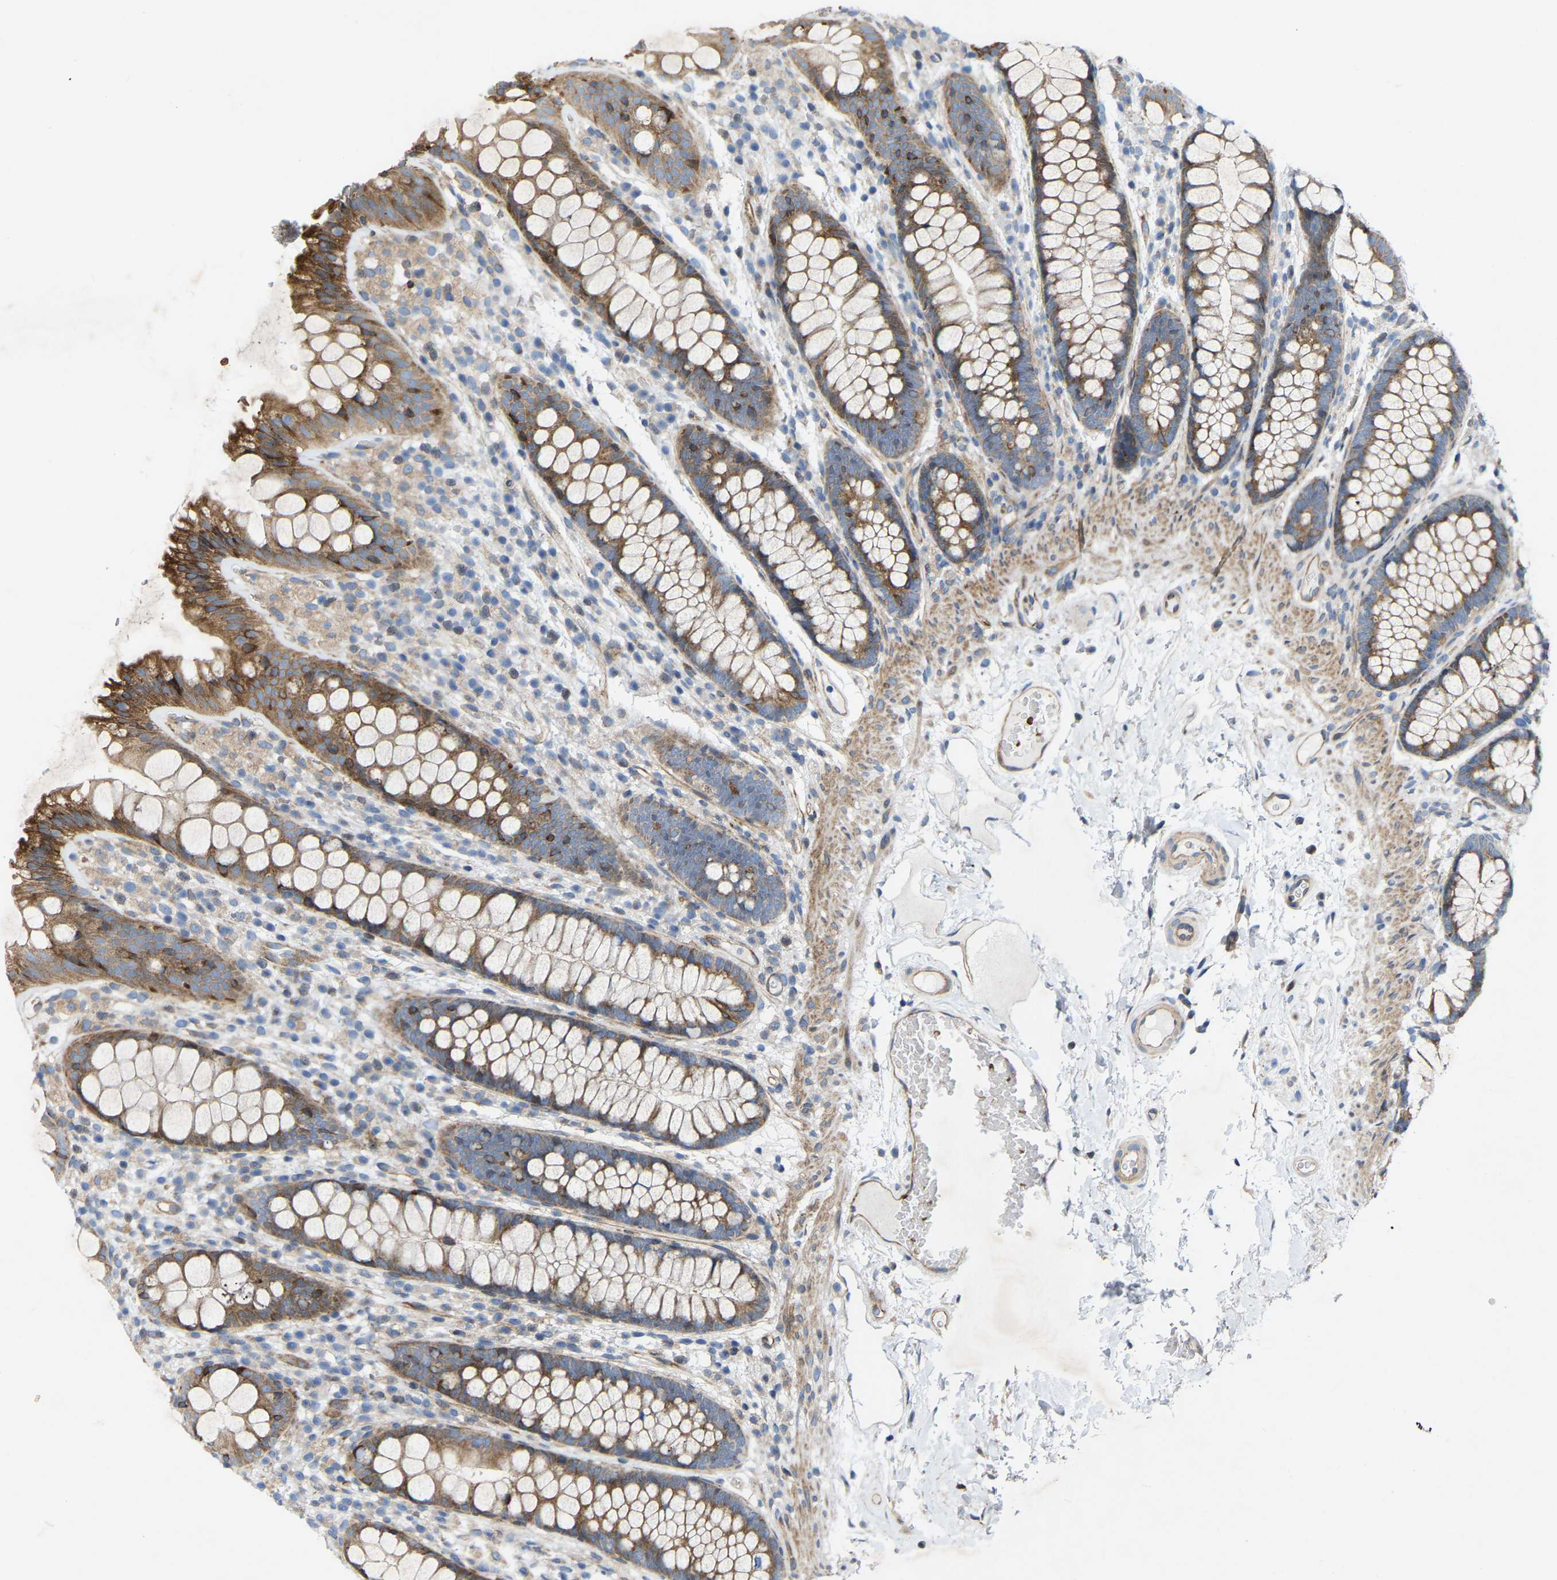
{"staining": {"intensity": "moderate", "quantity": ">75%", "location": "cytoplasmic/membranous"}, "tissue": "colon", "cell_type": "Endothelial cells", "image_type": "normal", "snomed": [{"axis": "morphology", "description": "Normal tissue, NOS"}, {"axis": "topography", "description": "Colon"}], "caption": "Brown immunohistochemical staining in normal colon reveals moderate cytoplasmic/membranous staining in approximately >75% of endothelial cells. (DAB (3,3'-diaminobenzidine) IHC, brown staining for protein, blue staining for nuclei).", "gene": "TOR1B", "patient": {"sex": "female", "age": 56}}